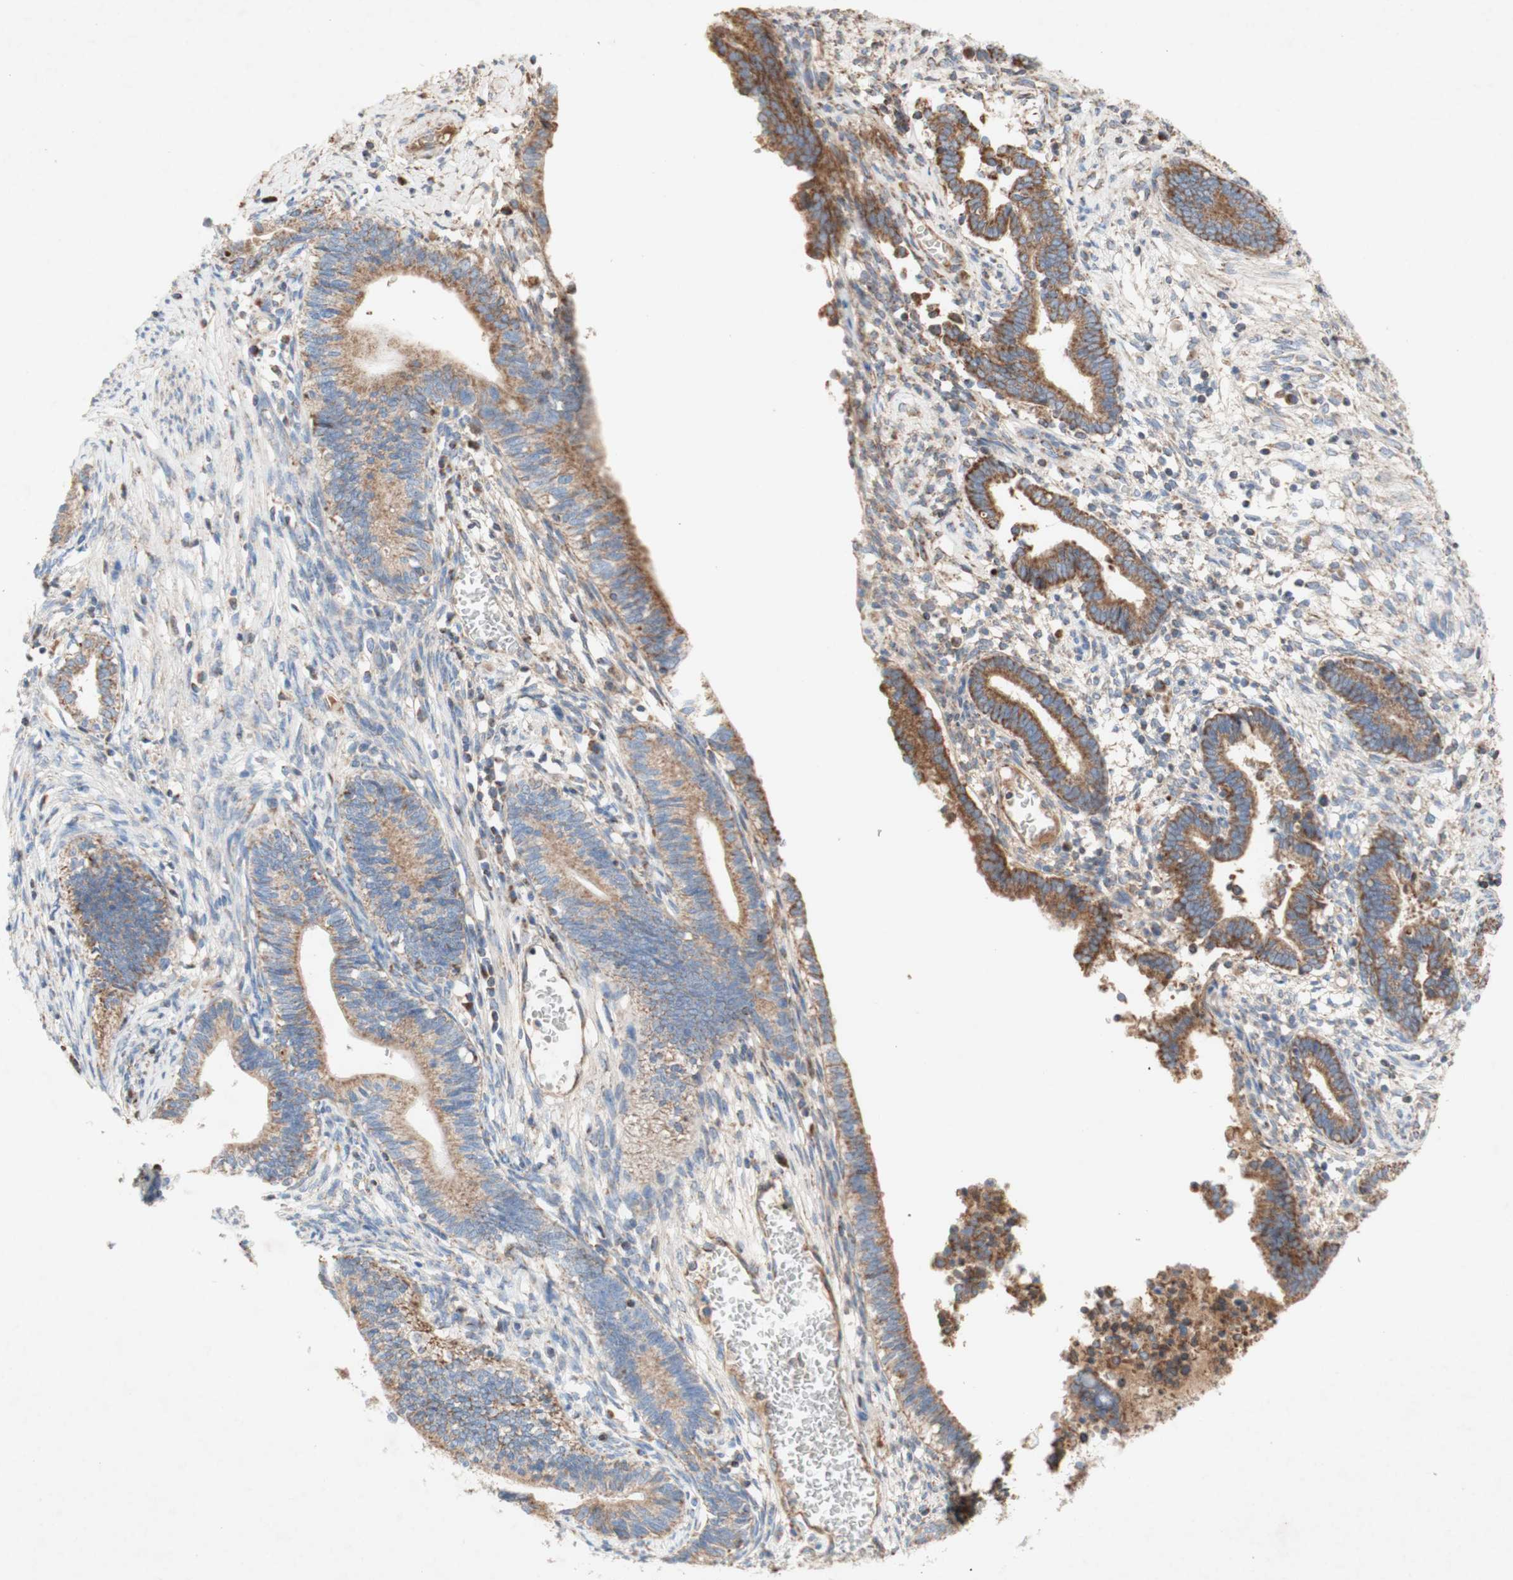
{"staining": {"intensity": "moderate", "quantity": ">75%", "location": "cytoplasmic/membranous"}, "tissue": "cervical cancer", "cell_type": "Tumor cells", "image_type": "cancer", "snomed": [{"axis": "morphology", "description": "Adenocarcinoma, NOS"}, {"axis": "topography", "description": "Cervix"}], "caption": "Immunohistochemistry (IHC) staining of adenocarcinoma (cervical), which displays medium levels of moderate cytoplasmic/membranous expression in about >75% of tumor cells indicating moderate cytoplasmic/membranous protein positivity. The staining was performed using DAB (brown) for protein detection and nuclei were counterstained in hematoxylin (blue).", "gene": "SDHB", "patient": {"sex": "female", "age": 44}}